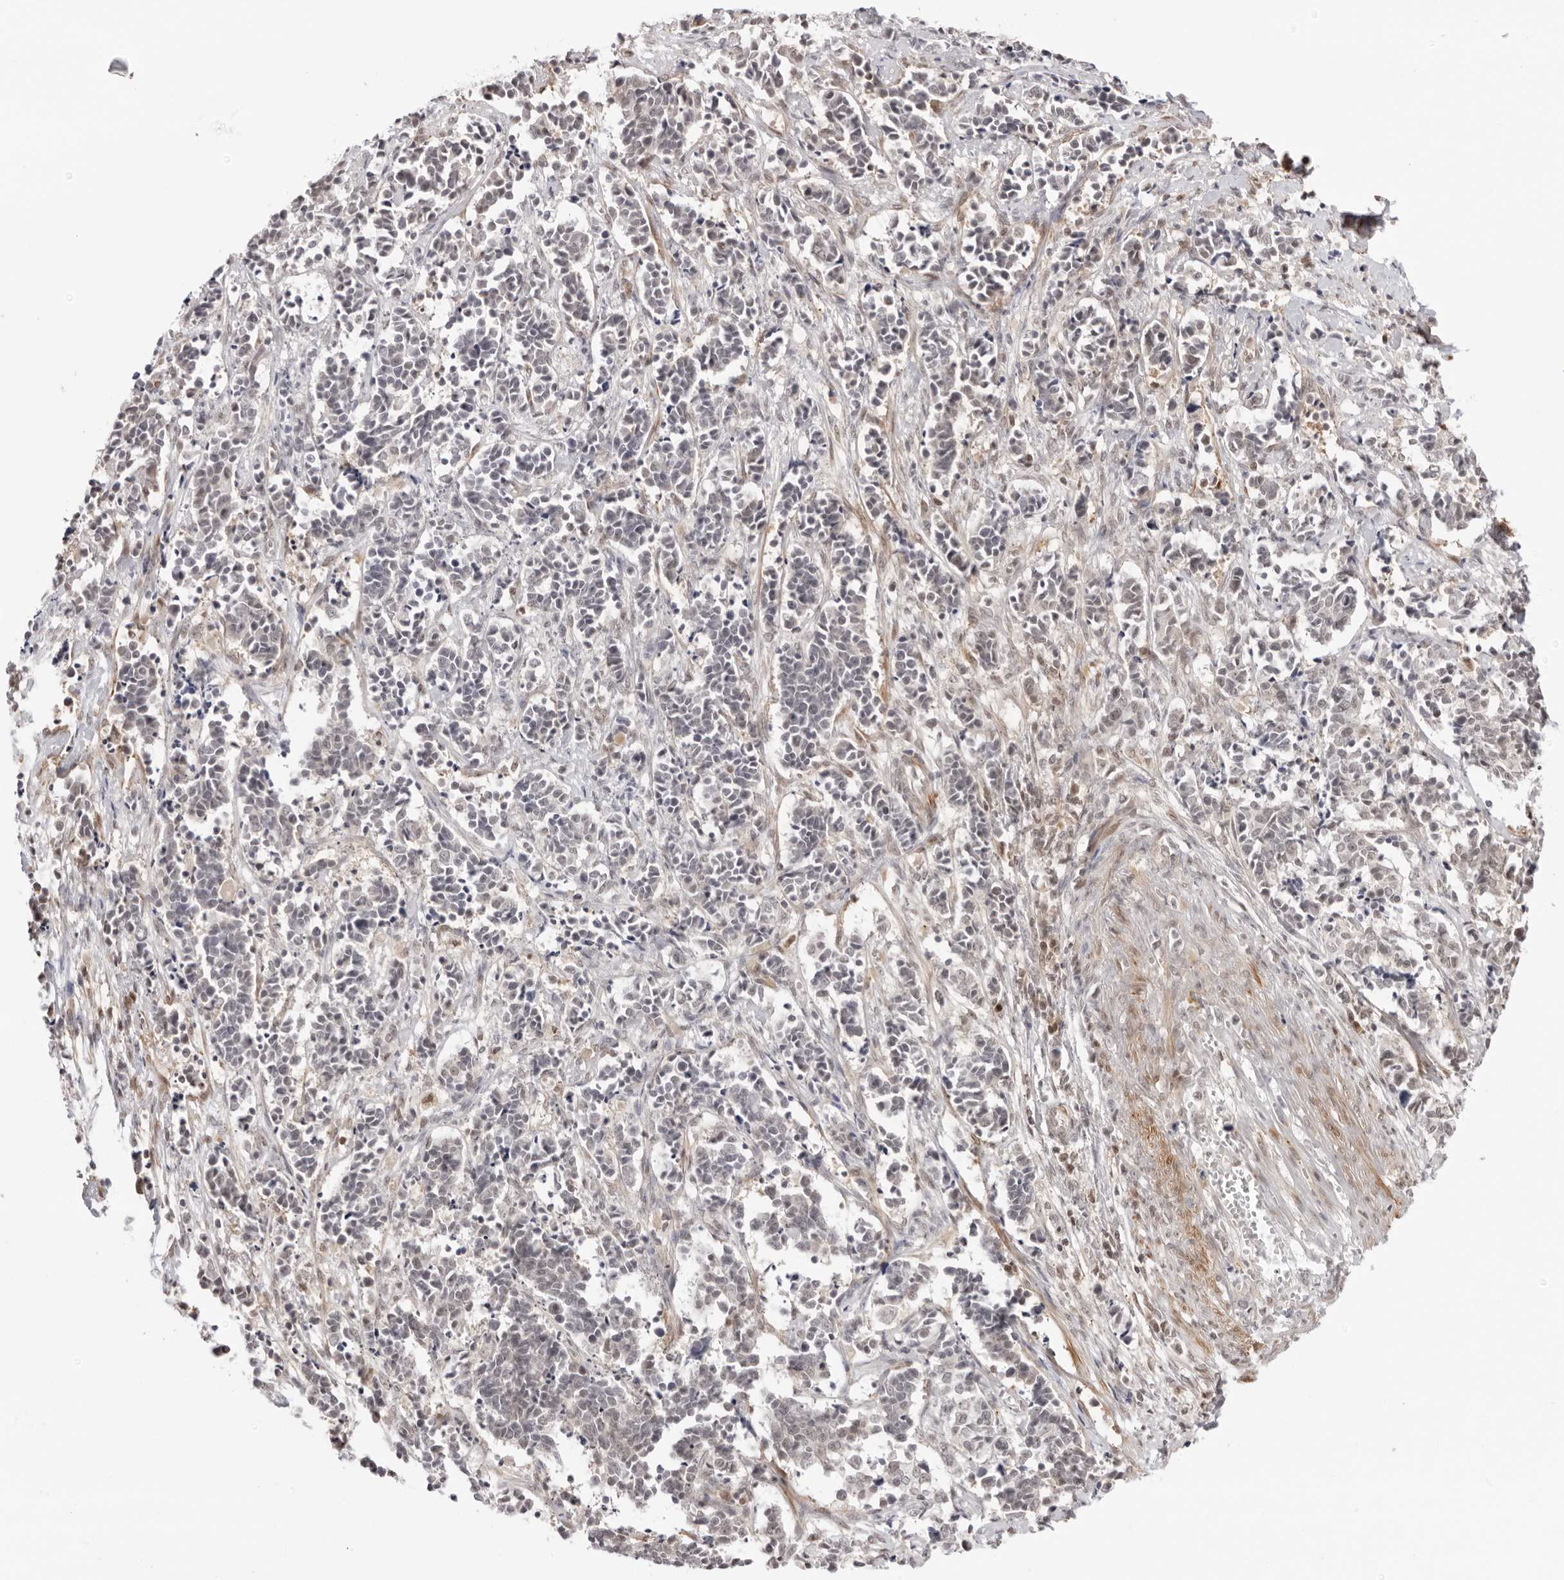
{"staining": {"intensity": "negative", "quantity": "none", "location": "none"}, "tissue": "cervical cancer", "cell_type": "Tumor cells", "image_type": "cancer", "snomed": [{"axis": "morphology", "description": "Normal tissue, NOS"}, {"axis": "morphology", "description": "Squamous cell carcinoma, NOS"}, {"axis": "topography", "description": "Cervix"}], "caption": "Tumor cells show no significant staining in cervical squamous cell carcinoma.", "gene": "RNF146", "patient": {"sex": "female", "age": 35}}